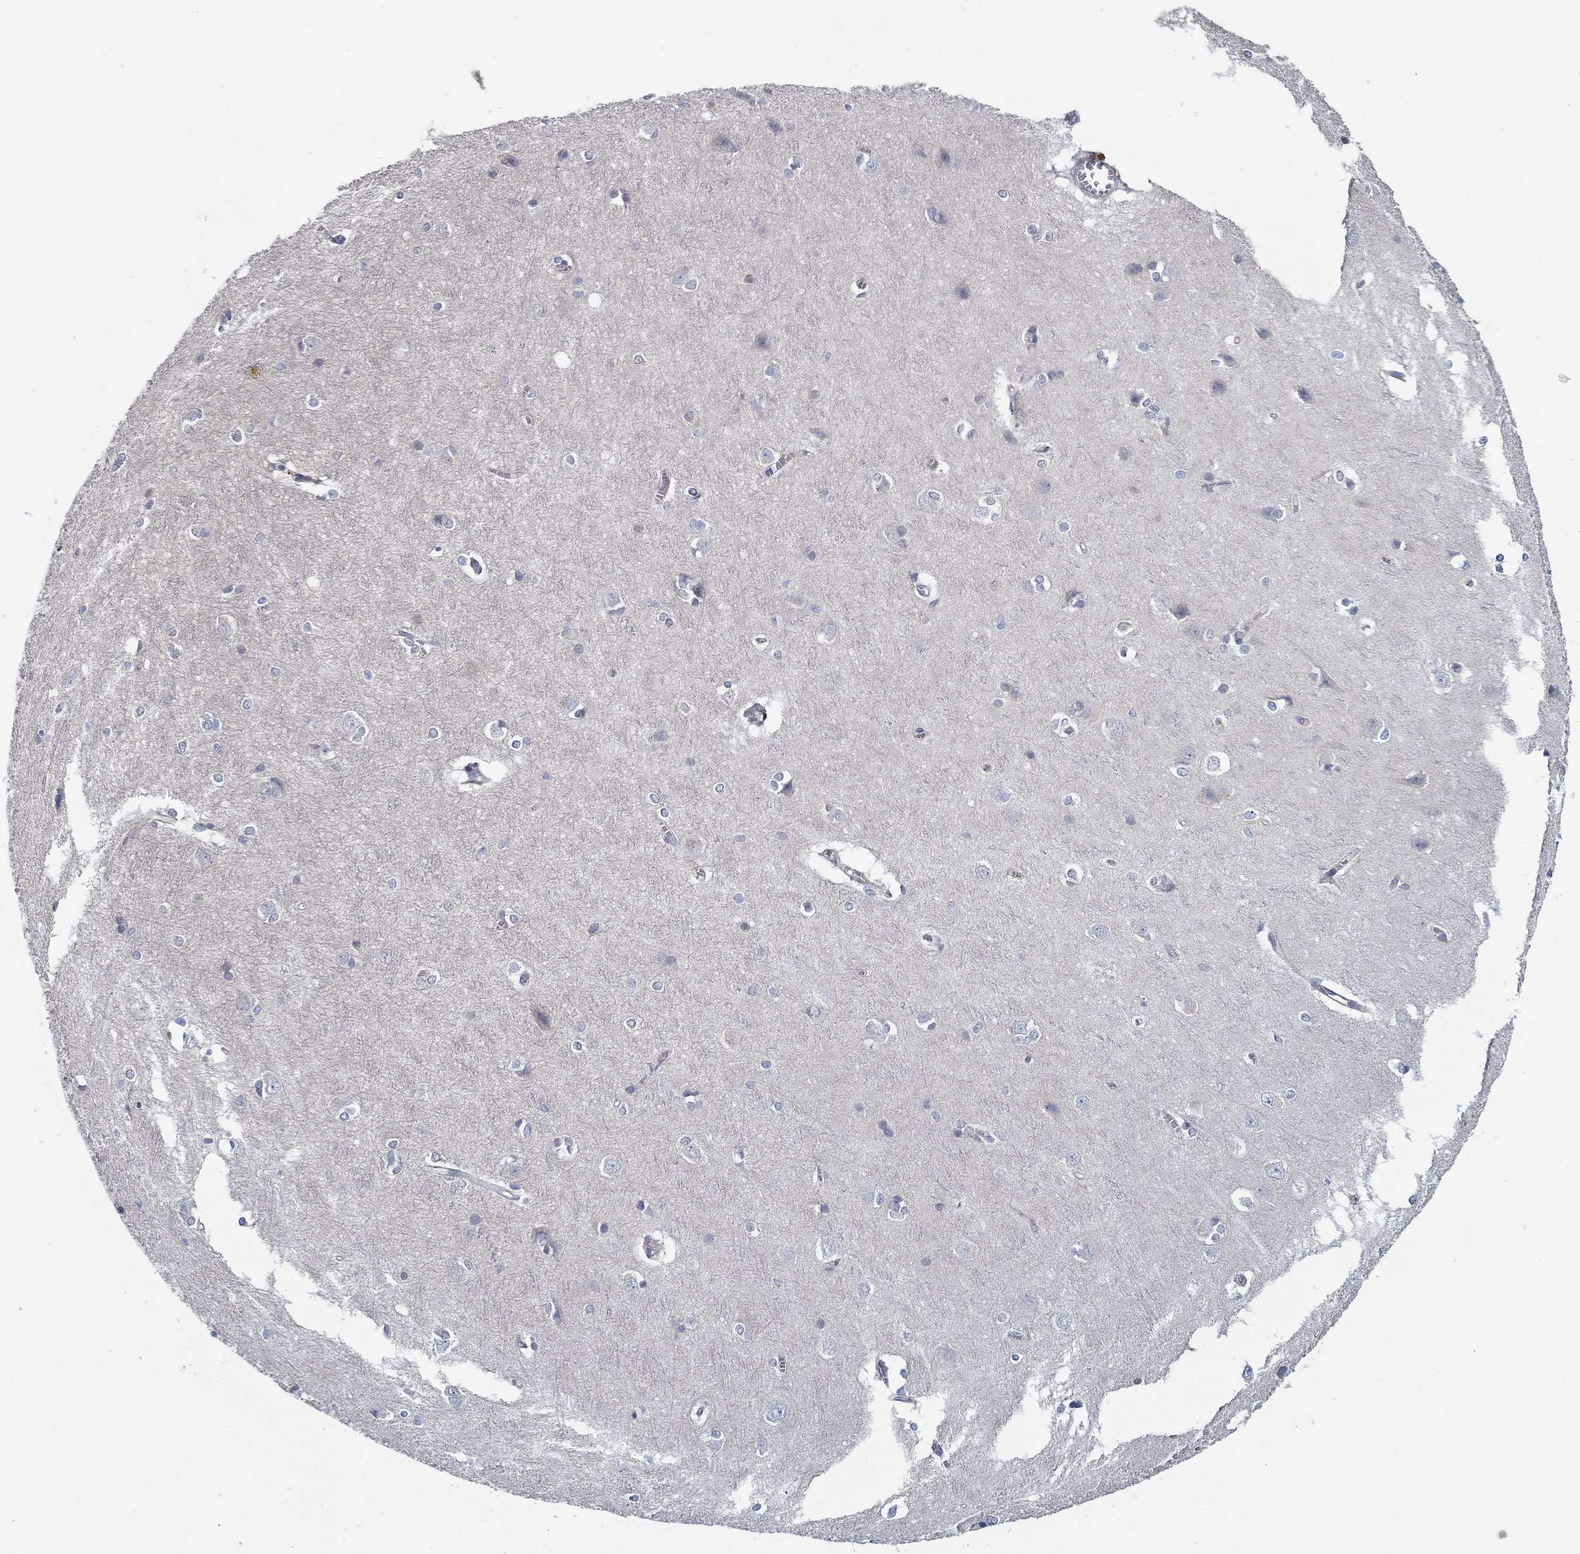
{"staining": {"intensity": "negative", "quantity": "none", "location": "none"}, "tissue": "cerebral cortex", "cell_type": "Endothelial cells", "image_type": "normal", "snomed": [{"axis": "morphology", "description": "Normal tissue, NOS"}, {"axis": "topography", "description": "Cerebral cortex"}], "caption": "A histopathology image of cerebral cortex stained for a protein displays no brown staining in endothelial cells. Nuclei are stained in blue.", "gene": "CFAP61", "patient": {"sex": "male", "age": 37}}